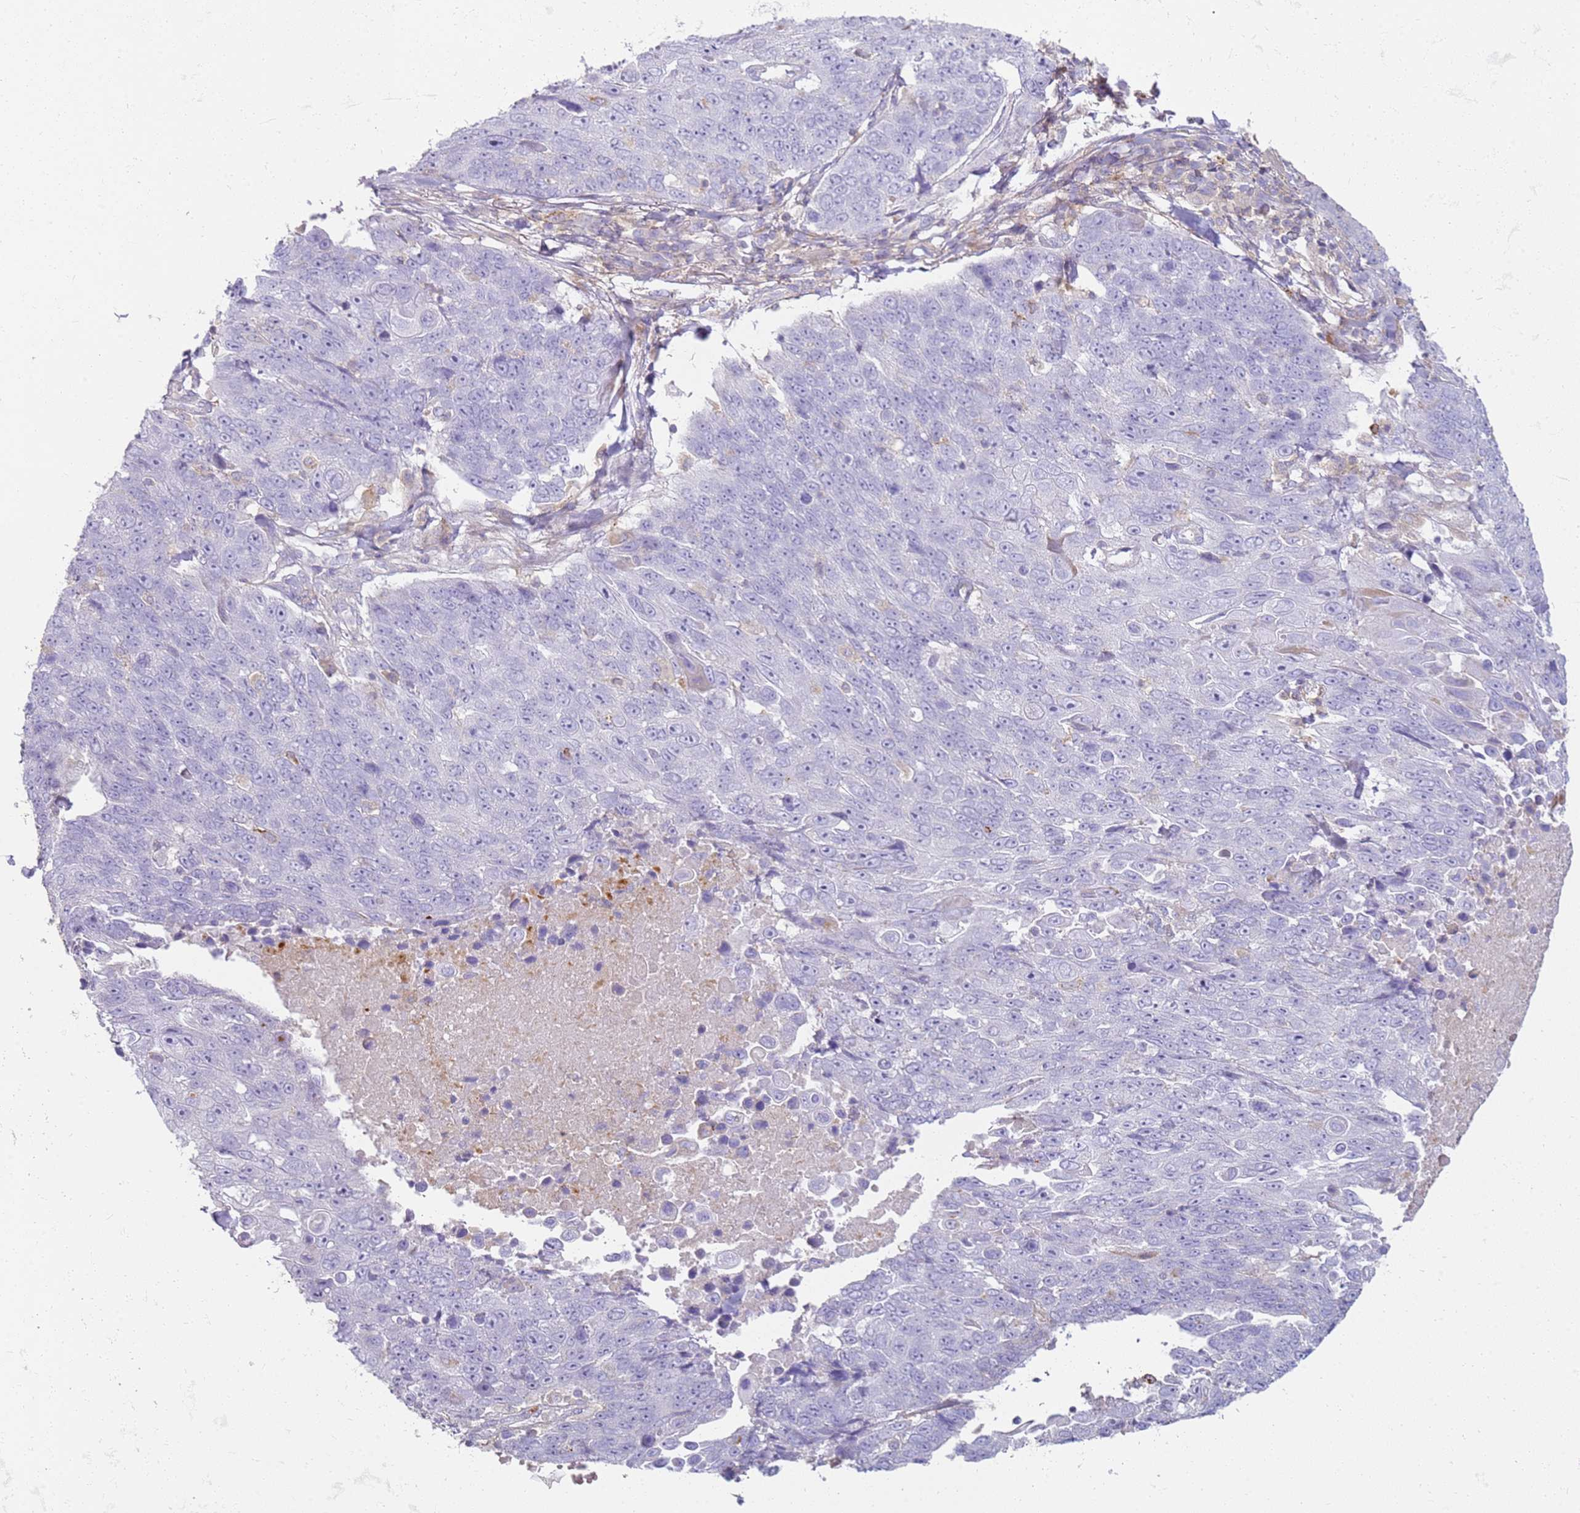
{"staining": {"intensity": "negative", "quantity": "none", "location": "none"}, "tissue": "lung cancer", "cell_type": "Tumor cells", "image_type": "cancer", "snomed": [{"axis": "morphology", "description": "Squamous cell carcinoma, NOS"}, {"axis": "topography", "description": "Lung"}], "caption": "Human lung cancer (squamous cell carcinoma) stained for a protein using immunohistochemistry (IHC) shows no staining in tumor cells.", "gene": "FPR1", "patient": {"sex": "male", "age": 66}}